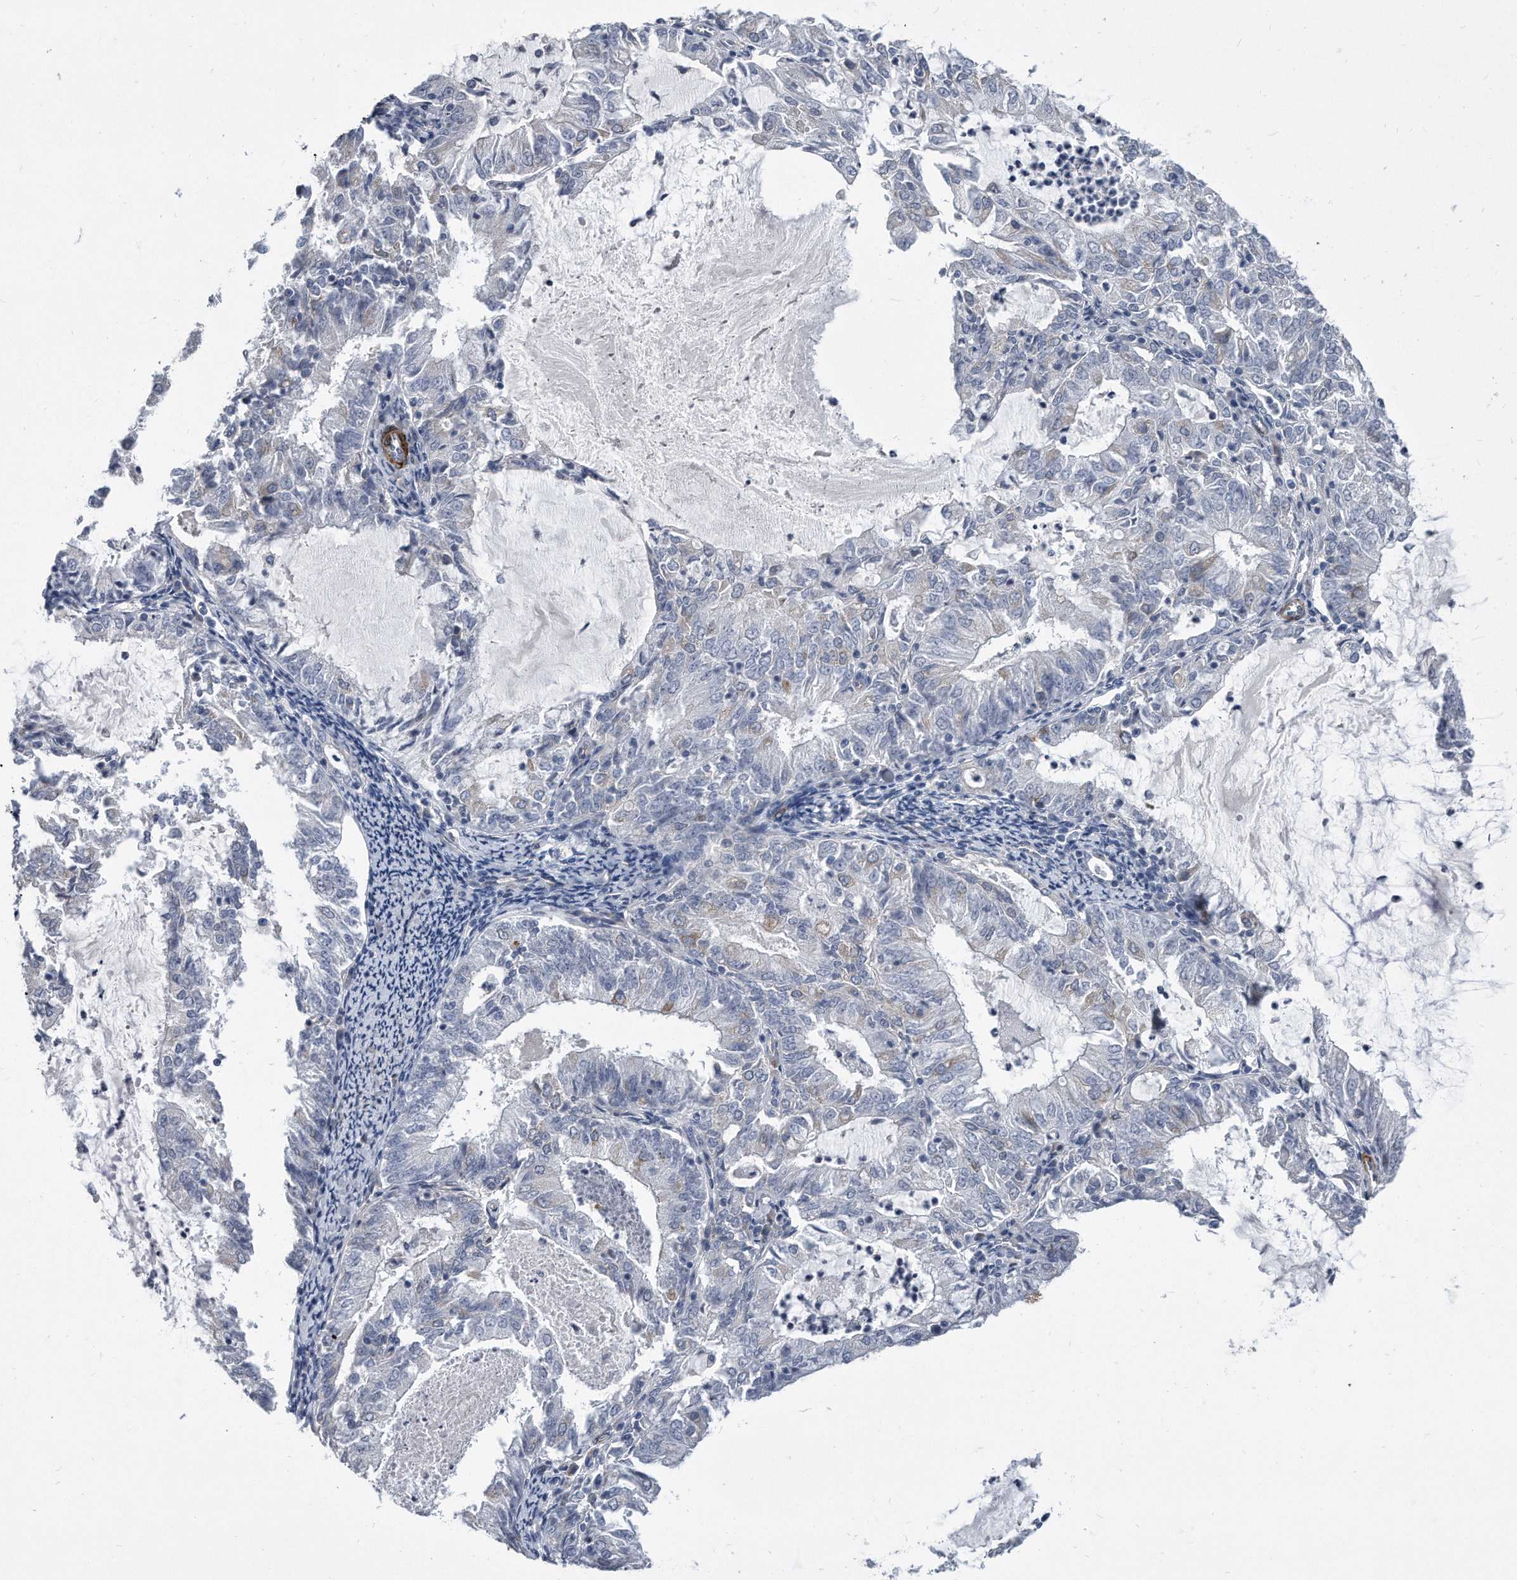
{"staining": {"intensity": "negative", "quantity": "none", "location": "none"}, "tissue": "endometrial cancer", "cell_type": "Tumor cells", "image_type": "cancer", "snomed": [{"axis": "morphology", "description": "Adenocarcinoma, NOS"}, {"axis": "topography", "description": "Endometrium"}], "caption": "Tumor cells show no significant expression in adenocarcinoma (endometrial).", "gene": "EIF2B4", "patient": {"sex": "female", "age": 57}}